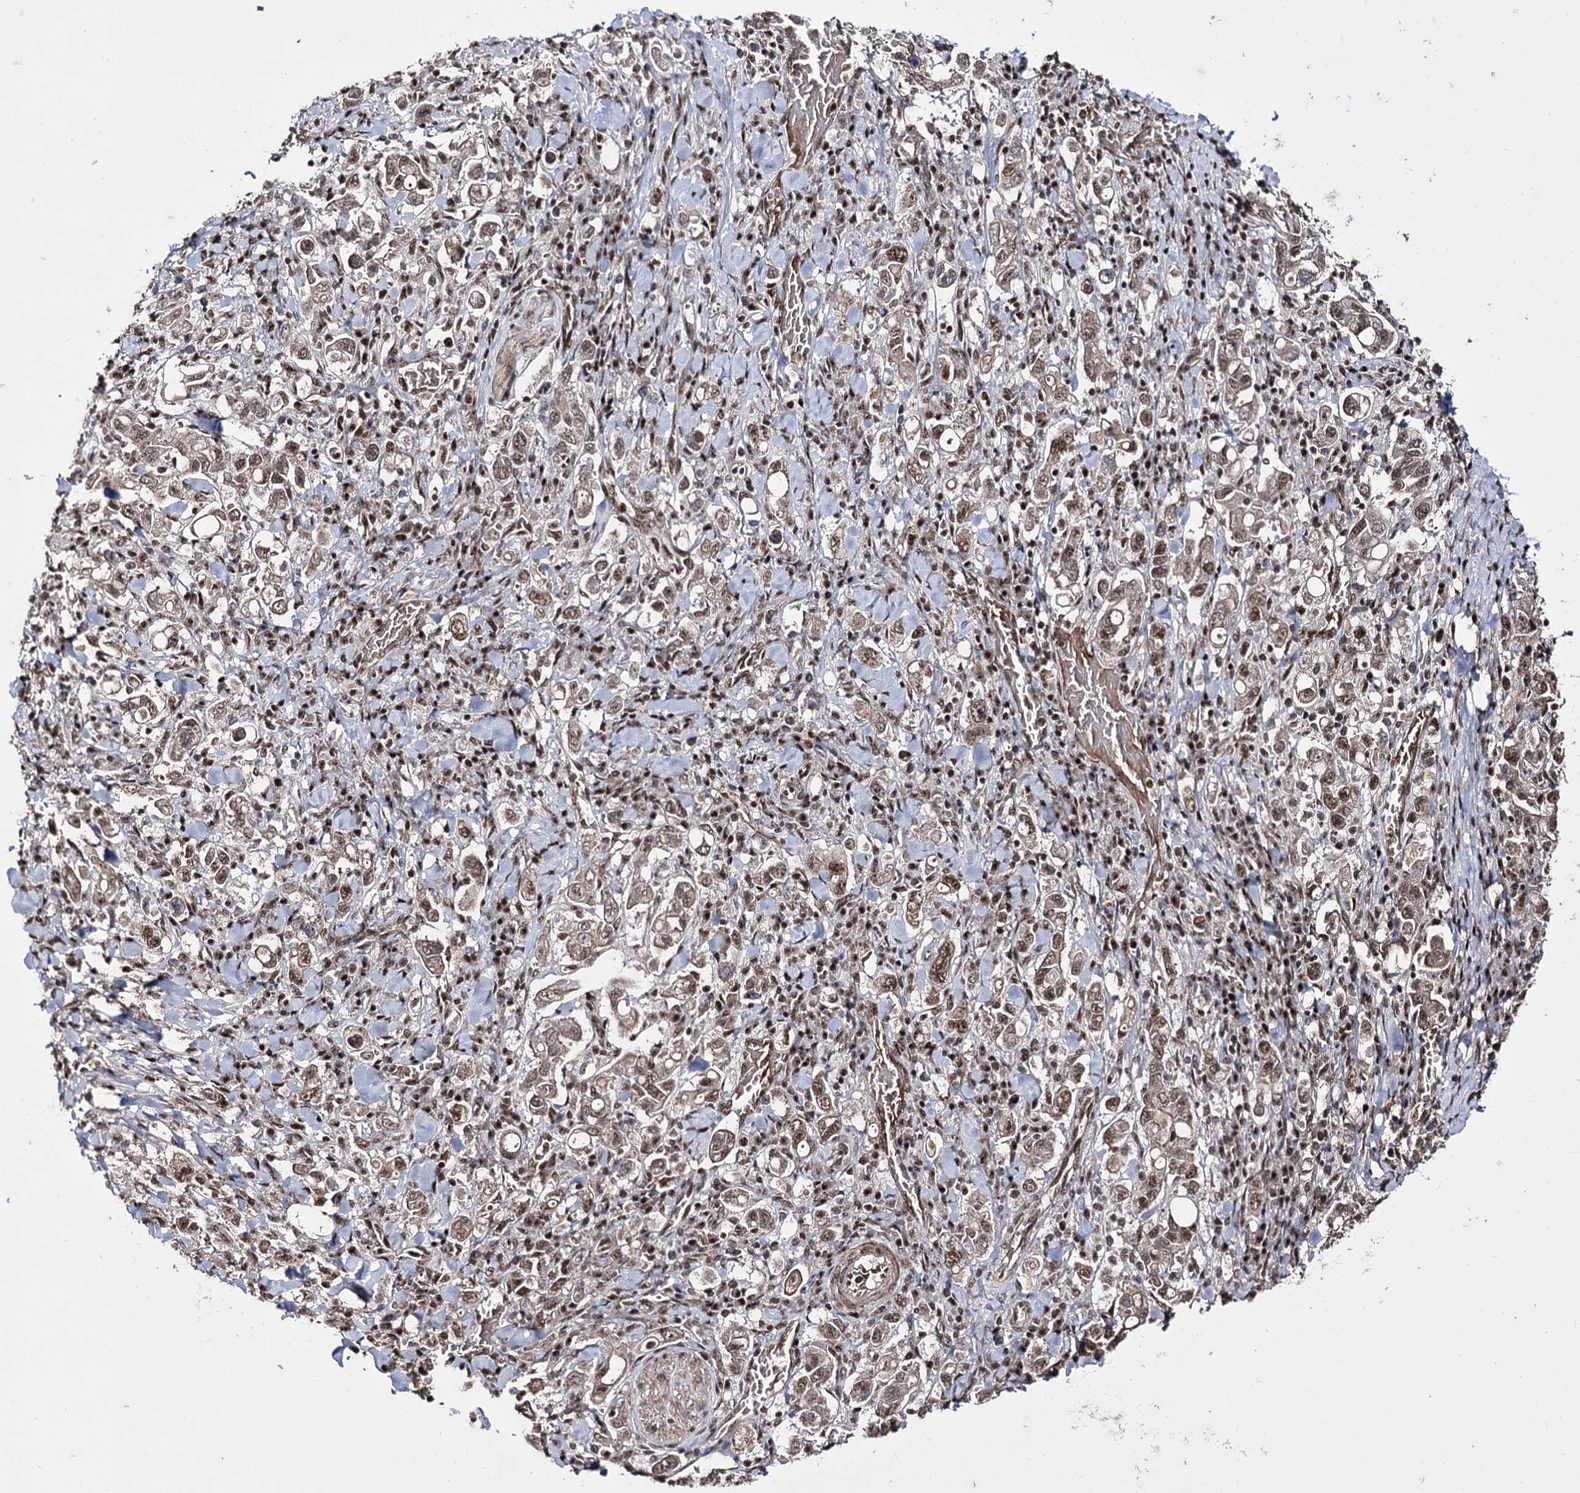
{"staining": {"intensity": "moderate", "quantity": ">75%", "location": "nuclear"}, "tissue": "stomach cancer", "cell_type": "Tumor cells", "image_type": "cancer", "snomed": [{"axis": "morphology", "description": "Adenocarcinoma, NOS"}, {"axis": "topography", "description": "Stomach, upper"}], "caption": "Moderate nuclear staining for a protein is appreciated in about >75% of tumor cells of stomach adenocarcinoma using immunohistochemistry (IHC).", "gene": "PRPF40A", "patient": {"sex": "male", "age": 62}}